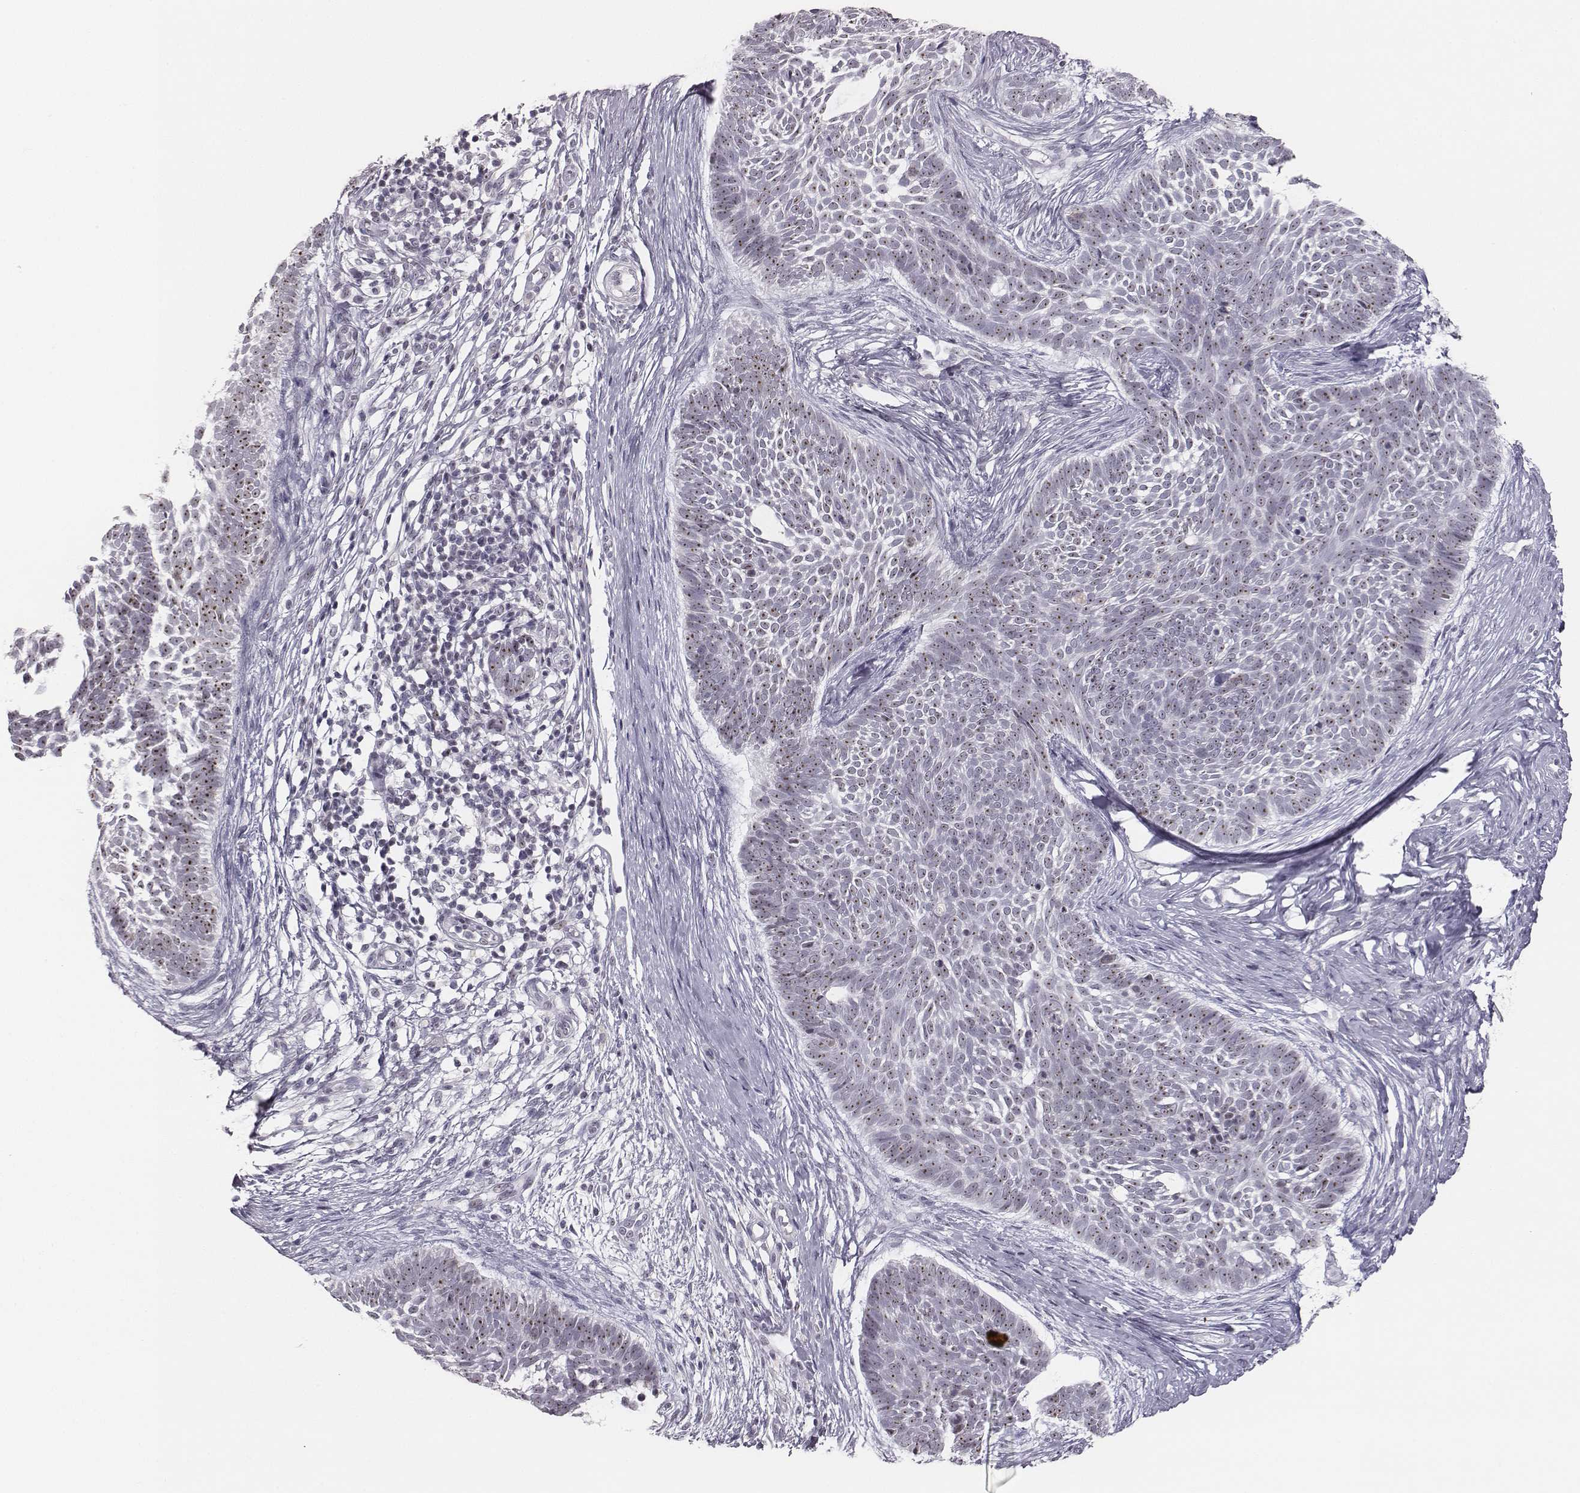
{"staining": {"intensity": "strong", "quantity": ">75%", "location": "nuclear"}, "tissue": "skin cancer", "cell_type": "Tumor cells", "image_type": "cancer", "snomed": [{"axis": "morphology", "description": "Basal cell carcinoma"}, {"axis": "topography", "description": "Skin"}], "caption": "Skin cancer stained with a brown dye demonstrates strong nuclear positive staining in about >75% of tumor cells.", "gene": "NIFK", "patient": {"sex": "male", "age": 85}}